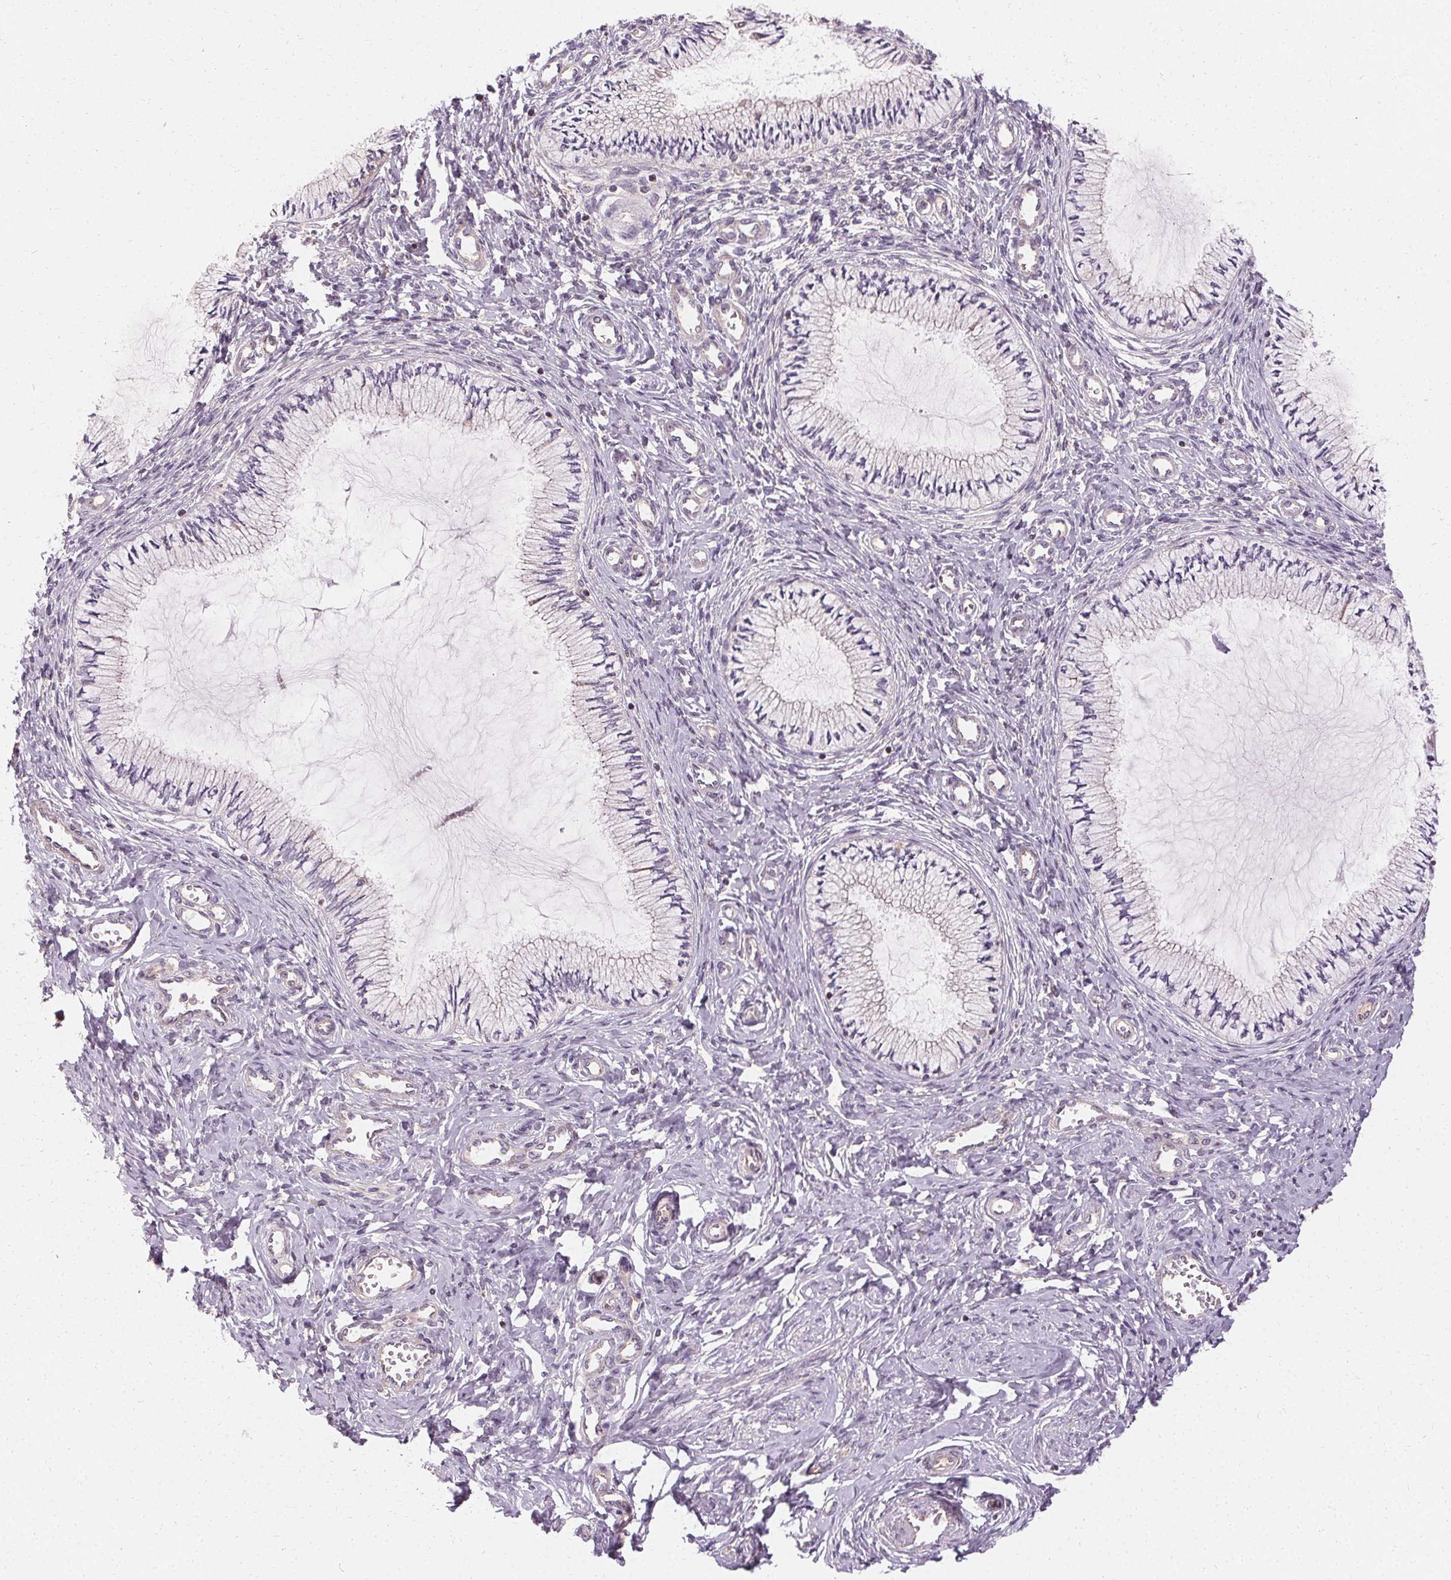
{"staining": {"intensity": "negative", "quantity": "none", "location": "none"}, "tissue": "cervix", "cell_type": "Glandular cells", "image_type": "normal", "snomed": [{"axis": "morphology", "description": "Normal tissue, NOS"}, {"axis": "topography", "description": "Cervix"}], "caption": "This image is of benign cervix stained with immunohistochemistry to label a protein in brown with the nuclei are counter-stained blue. There is no staining in glandular cells.", "gene": "APLP1", "patient": {"sex": "female", "age": 24}}